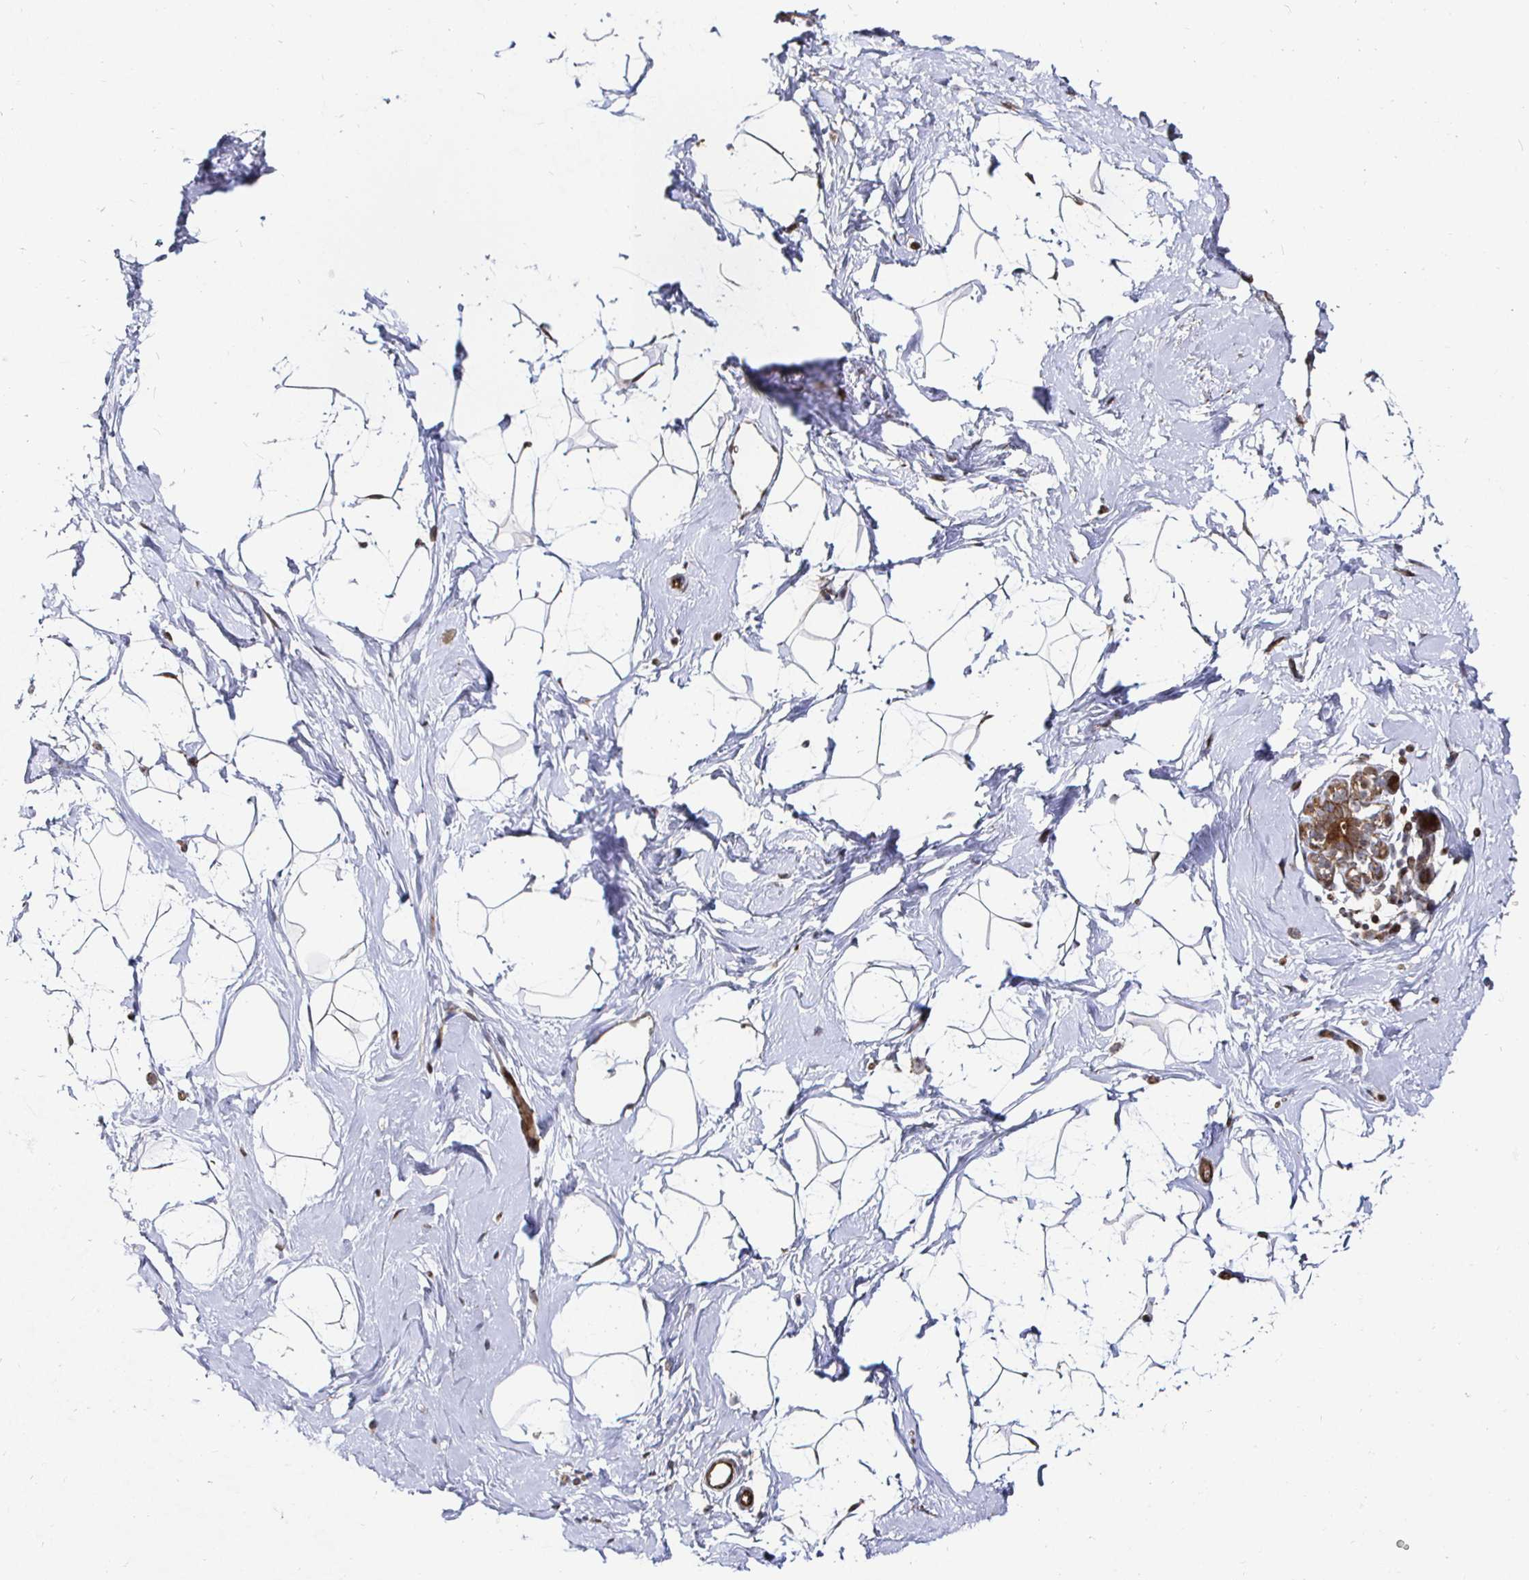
{"staining": {"intensity": "moderate", "quantity": "<25%", "location": "cytoplasmic/membranous"}, "tissue": "breast", "cell_type": "Adipocytes", "image_type": "normal", "snomed": [{"axis": "morphology", "description": "Normal tissue, NOS"}, {"axis": "topography", "description": "Breast"}], "caption": "Brown immunohistochemical staining in unremarkable breast displays moderate cytoplasmic/membranous expression in approximately <25% of adipocytes.", "gene": "TBKBP1", "patient": {"sex": "female", "age": 32}}